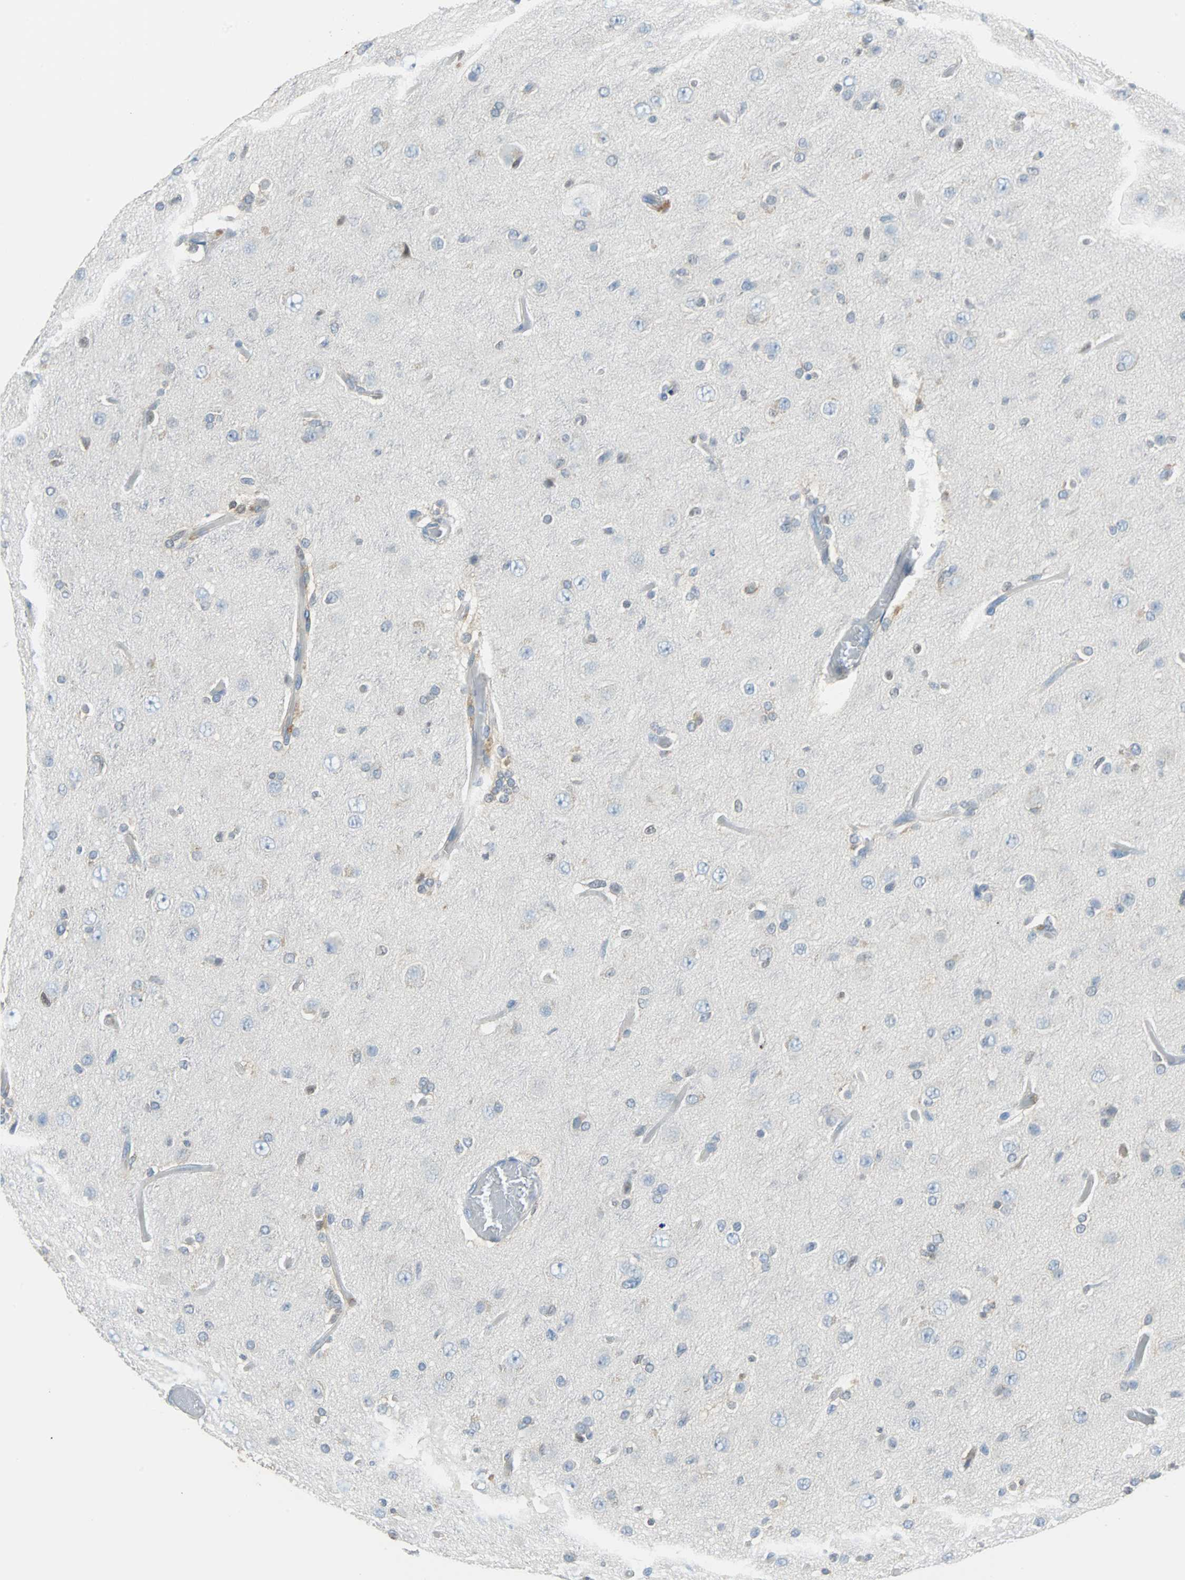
{"staining": {"intensity": "negative", "quantity": "none", "location": "none"}, "tissue": "glioma", "cell_type": "Tumor cells", "image_type": "cancer", "snomed": [{"axis": "morphology", "description": "Glioma, malignant, High grade"}, {"axis": "topography", "description": "Brain"}], "caption": "The IHC image has no significant positivity in tumor cells of glioma tissue. Brightfield microscopy of immunohistochemistry stained with DAB (brown) and hematoxylin (blue), captured at high magnification.", "gene": "TSC22D4", "patient": {"sex": "male", "age": 33}}